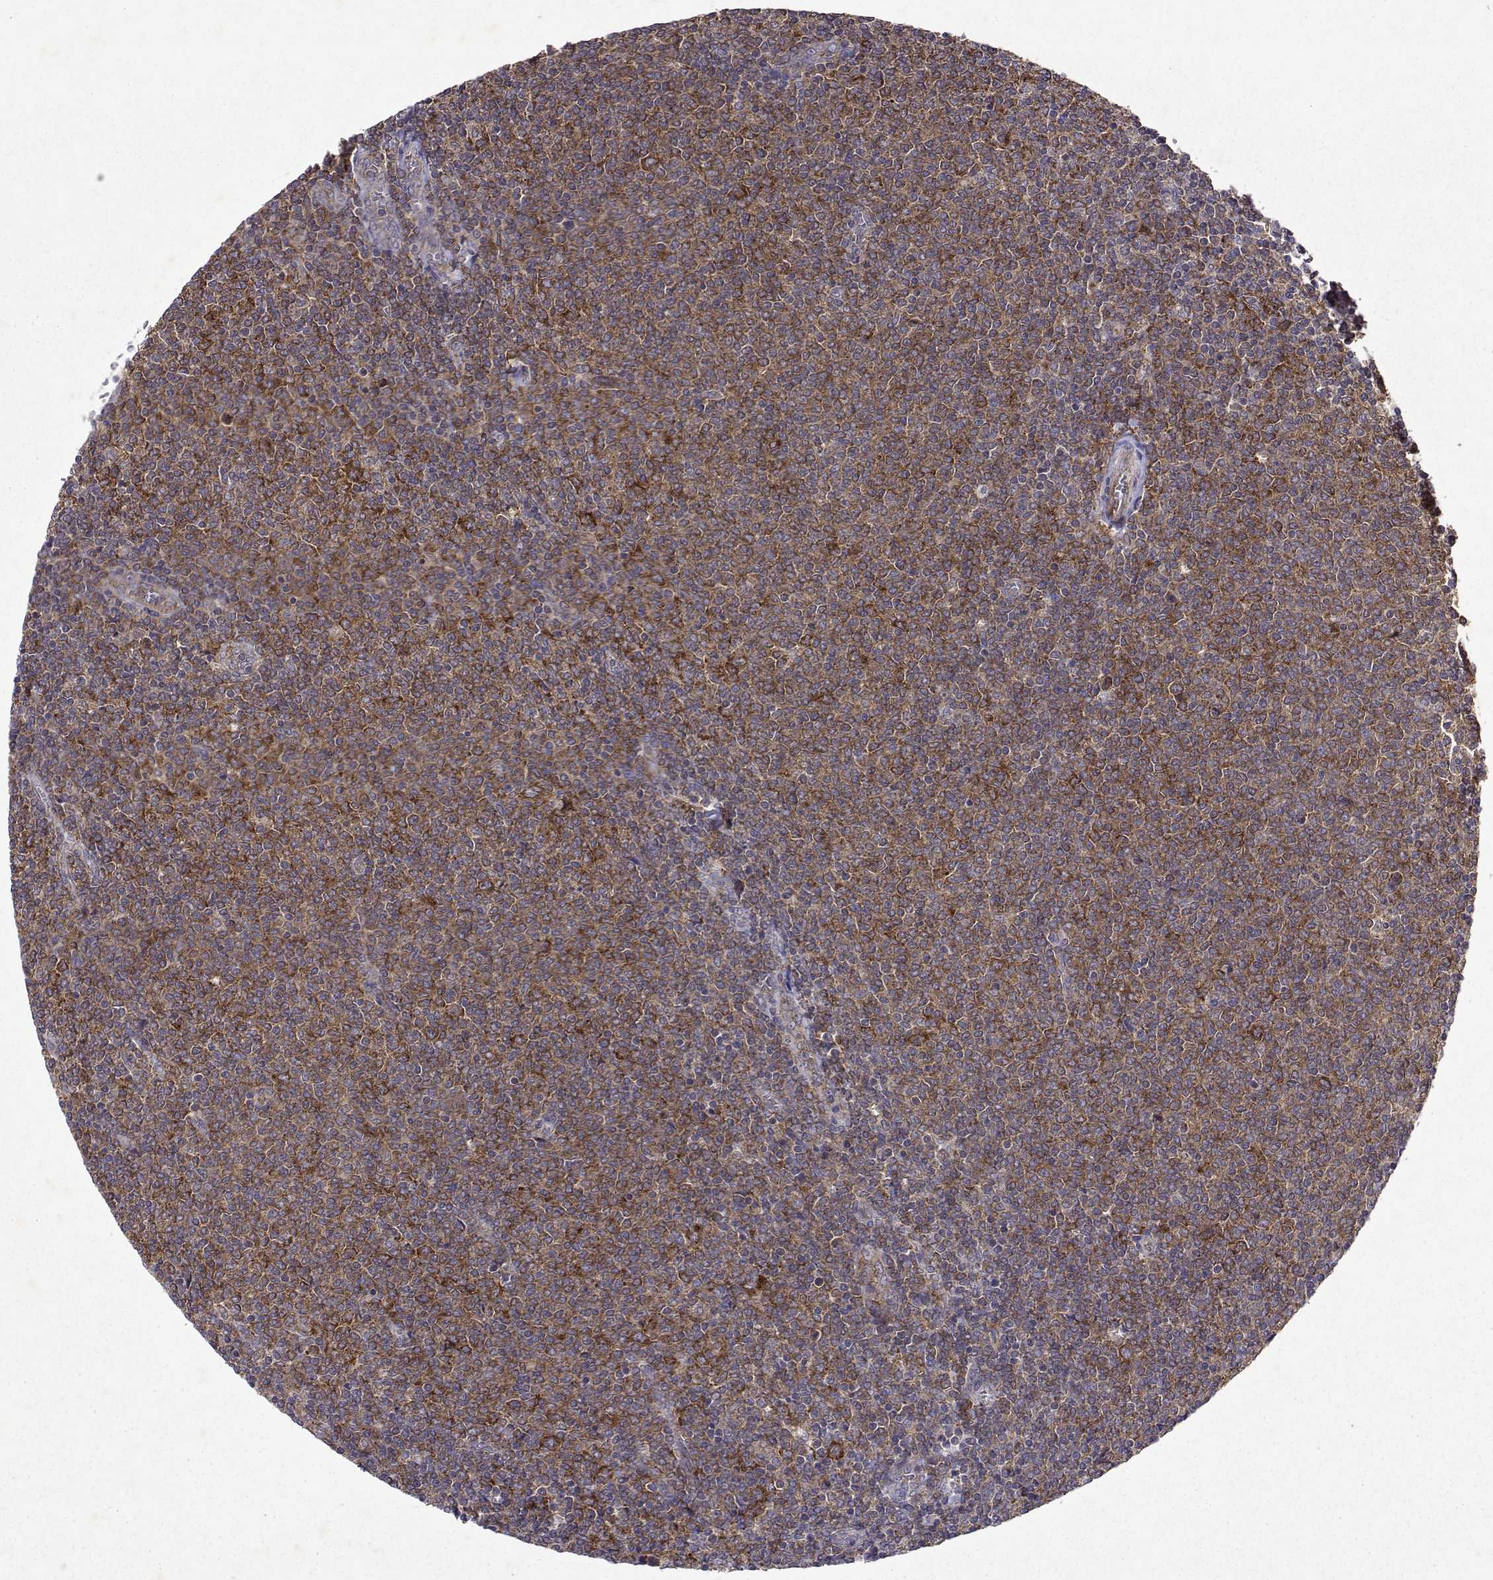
{"staining": {"intensity": "moderate", "quantity": ">75%", "location": "cytoplasmic/membranous"}, "tissue": "lymphoma", "cell_type": "Tumor cells", "image_type": "cancer", "snomed": [{"axis": "morphology", "description": "Malignant lymphoma, non-Hodgkin's type, Low grade"}, {"axis": "topography", "description": "Lymph node"}], "caption": "DAB immunohistochemical staining of human lymphoma demonstrates moderate cytoplasmic/membranous protein positivity in about >75% of tumor cells.", "gene": "TARBP2", "patient": {"sex": "male", "age": 52}}